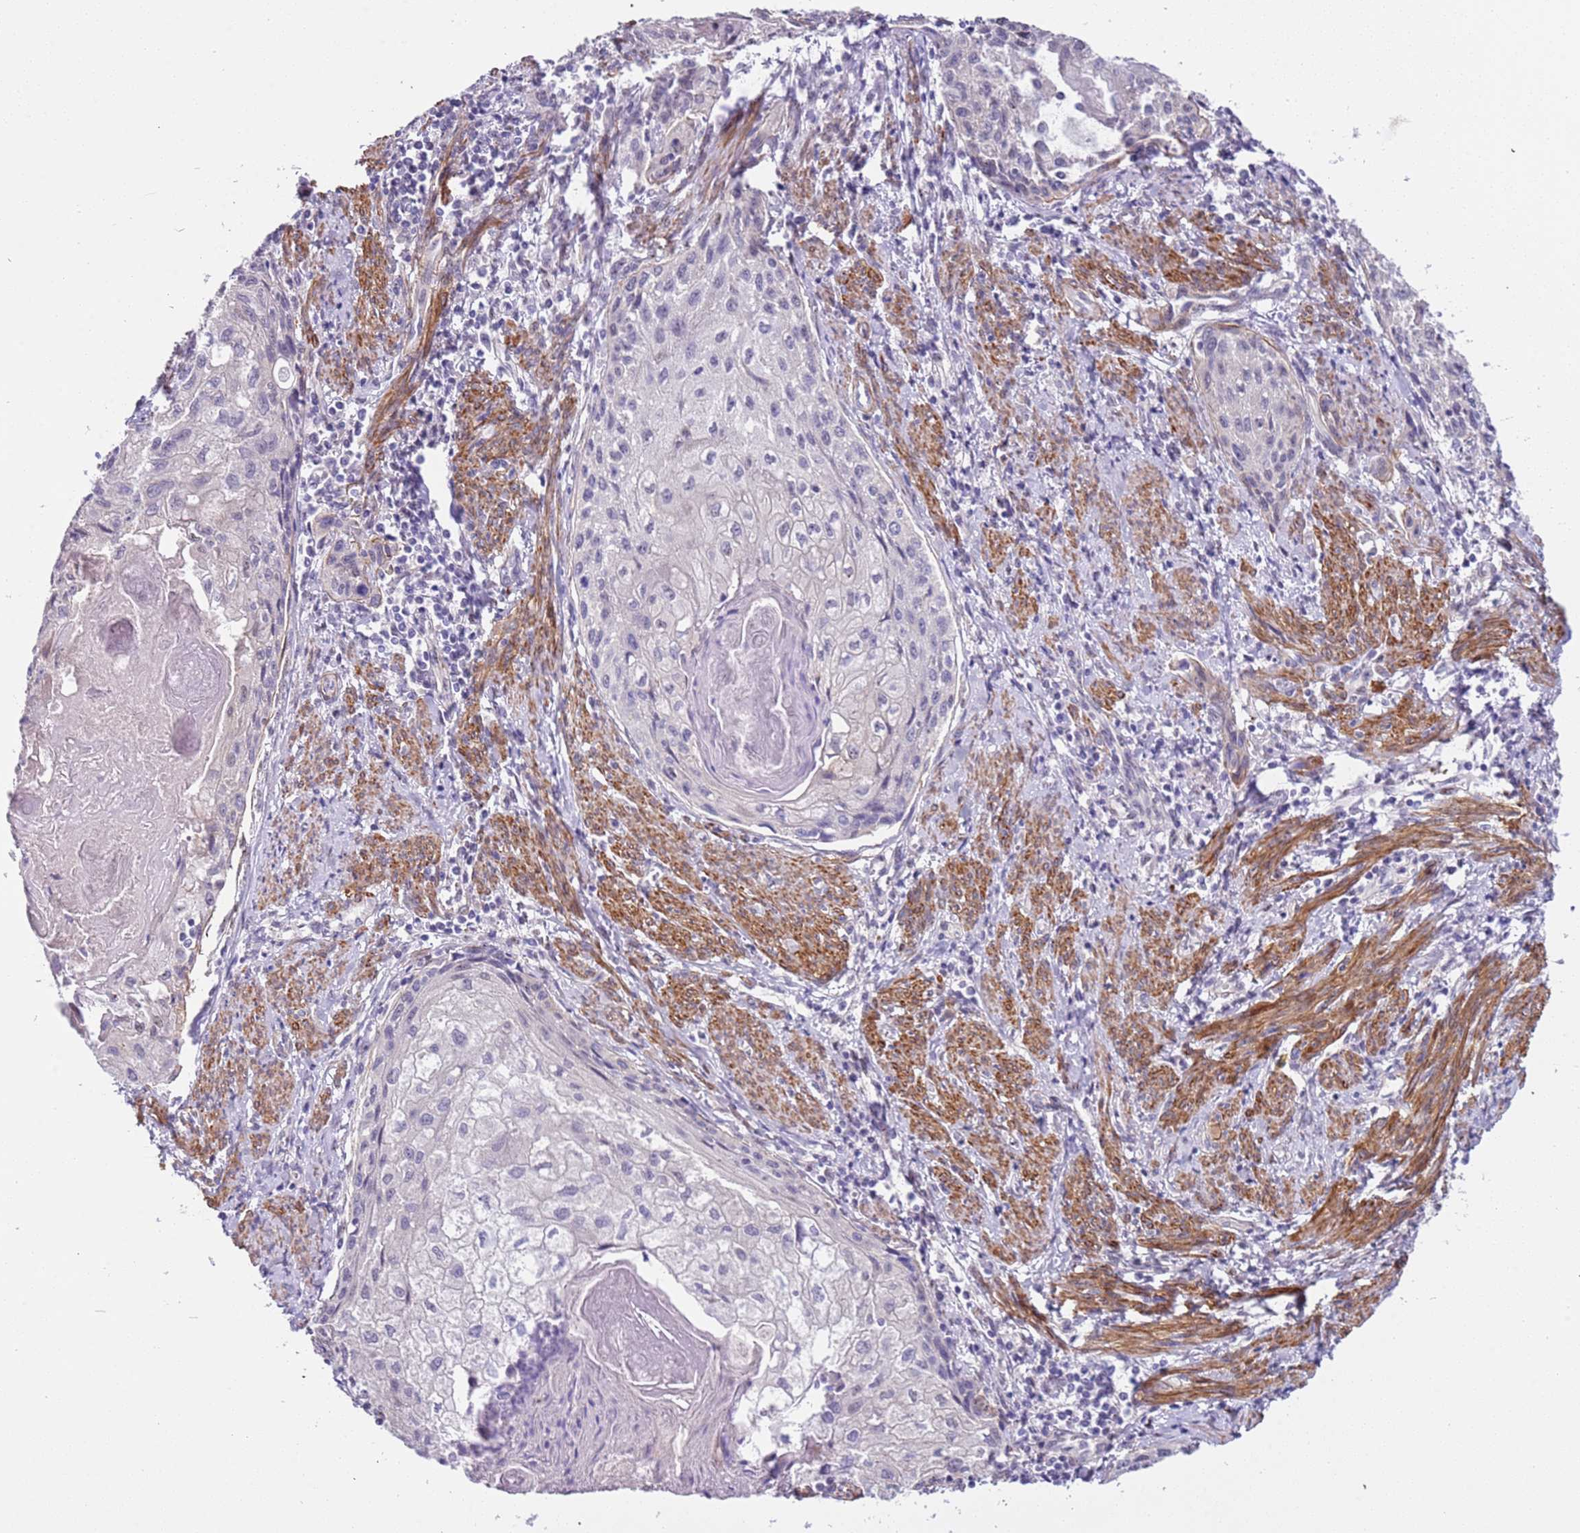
{"staining": {"intensity": "negative", "quantity": "none", "location": "none"}, "tissue": "cervical cancer", "cell_type": "Tumor cells", "image_type": "cancer", "snomed": [{"axis": "morphology", "description": "Squamous cell carcinoma, NOS"}, {"axis": "topography", "description": "Cervix"}], "caption": "The immunohistochemistry micrograph has no significant staining in tumor cells of cervical cancer tissue.", "gene": "PLEKHH1", "patient": {"sex": "female", "age": 67}}